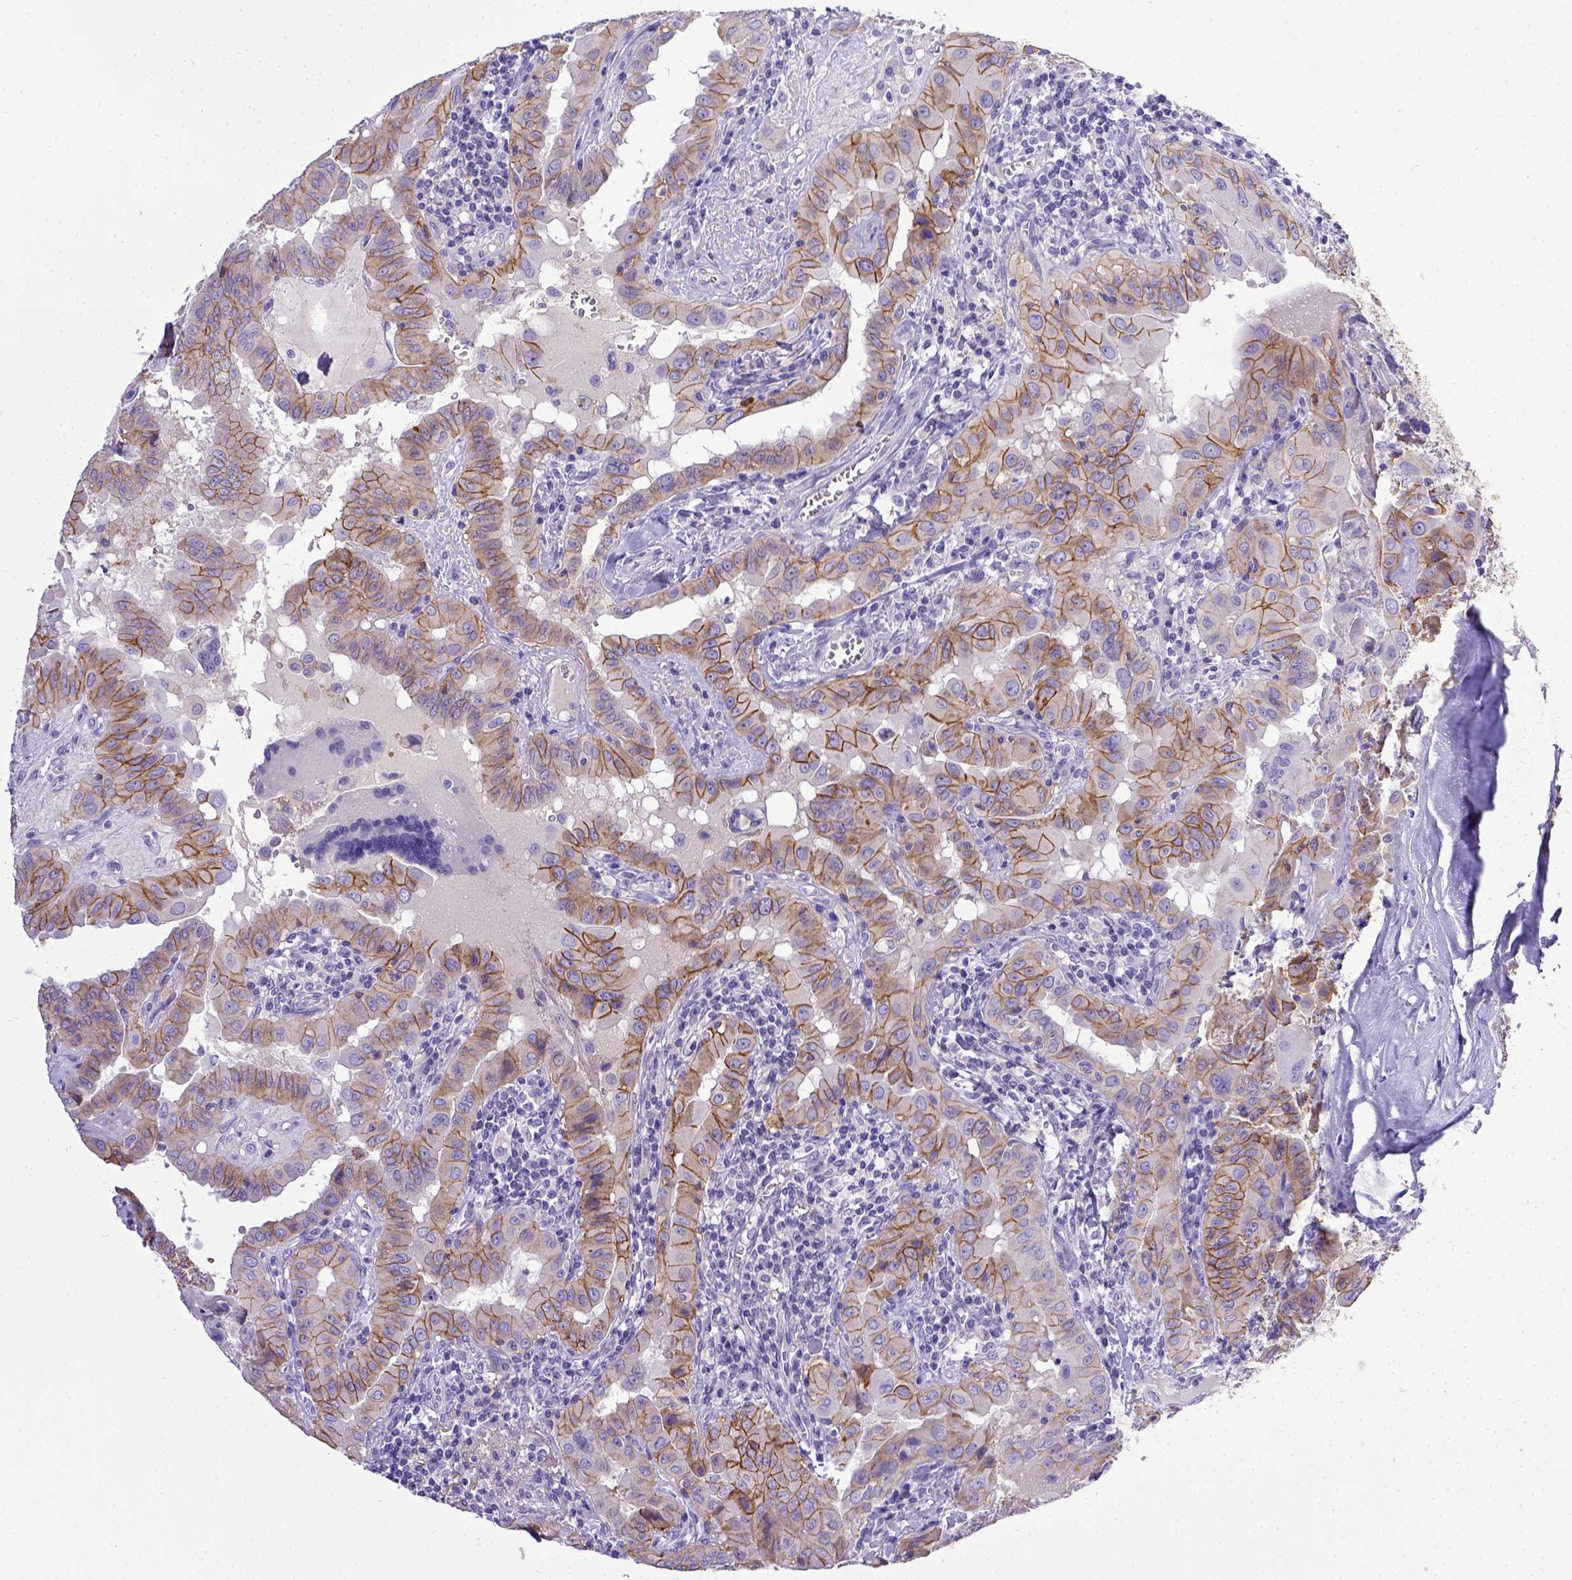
{"staining": {"intensity": "moderate", "quantity": ">75%", "location": "cytoplasmic/membranous"}, "tissue": "thyroid cancer", "cell_type": "Tumor cells", "image_type": "cancer", "snomed": [{"axis": "morphology", "description": "Papillary adenocarcinoma, NOS"}, {"axis": "topography", "description": "Thyroid gland"}], "caption": "Papillary adenocarcinoma (thyroid) stained with immunohistochemistry displays moderate cytoplasmic/membranous staining in about >75% of tumor cells.", "gene": "BTN1A1", "patient": {"sex": "female", "age": 37}}